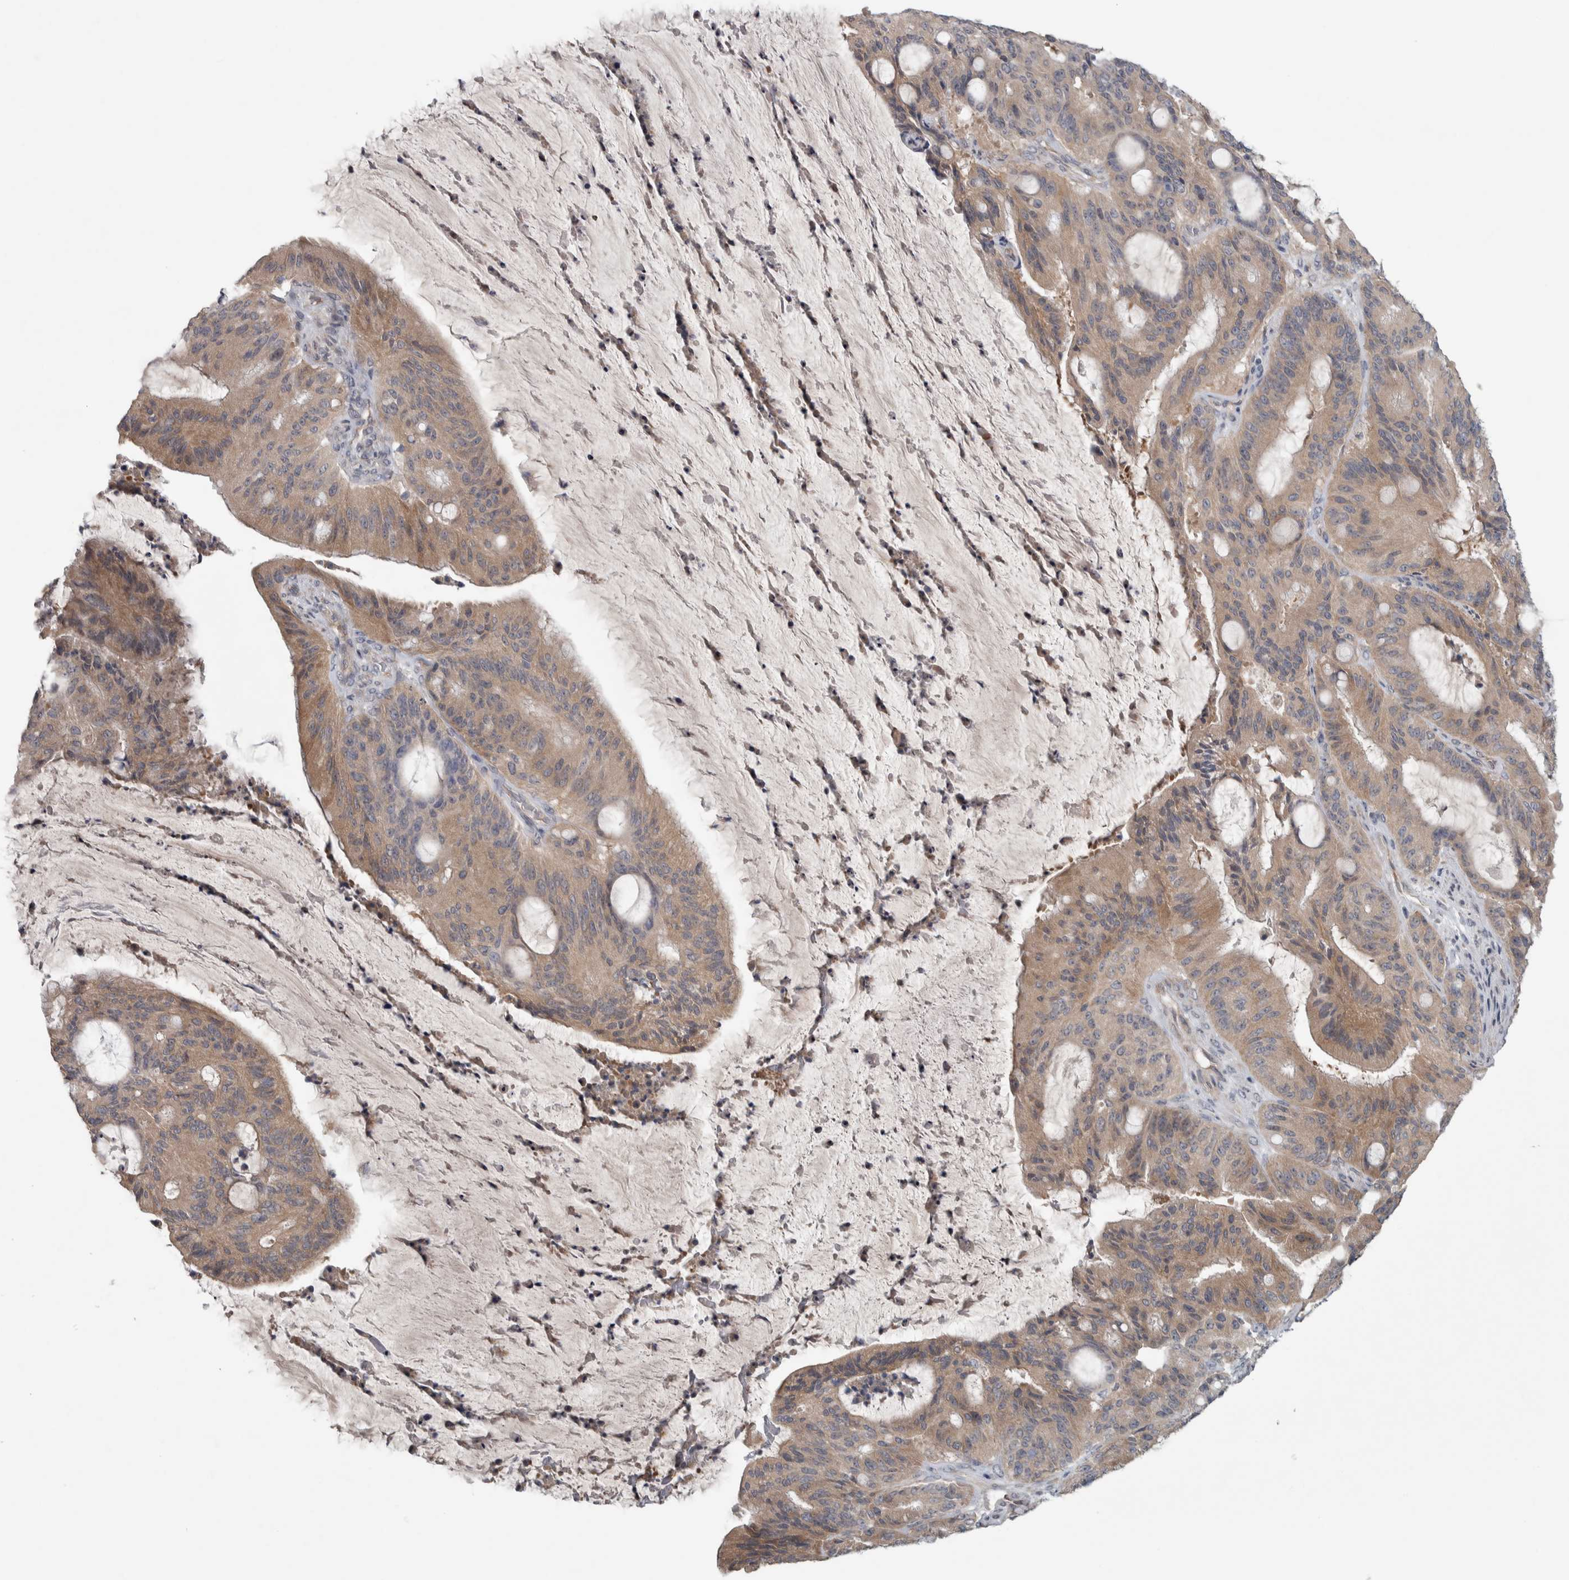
{"staining": {"intensity": "moderate", "quantity": ">75%", "location": "cytoplasmic/membranous"}, "tissue": "liver cancer", "cell_type": "Tumor cells", "image_type": "cancer", "snomed": [{"axis": "morphology", "description": "Normal tissue, NOS"}, {"axis": "morphology", "description": "Cholangiocarcinoma"}, {"axis": "topography", "description": "Liver"}, {"axis": "topography", "description": "Peripheral nerve tissue"}], "caption": "Protein expression analysis of liver cancer shows moderate cytoplasmic/membranous staining in approximately >75% of tumor cells. Using DAB (3,3'-diaminobenzidine) (brown) and hematoxylin (blue) stains, captured at high magnification using brightfield microscopy.", "gene": "SRP68", "patient": {"sex": "female", "age": 73}}